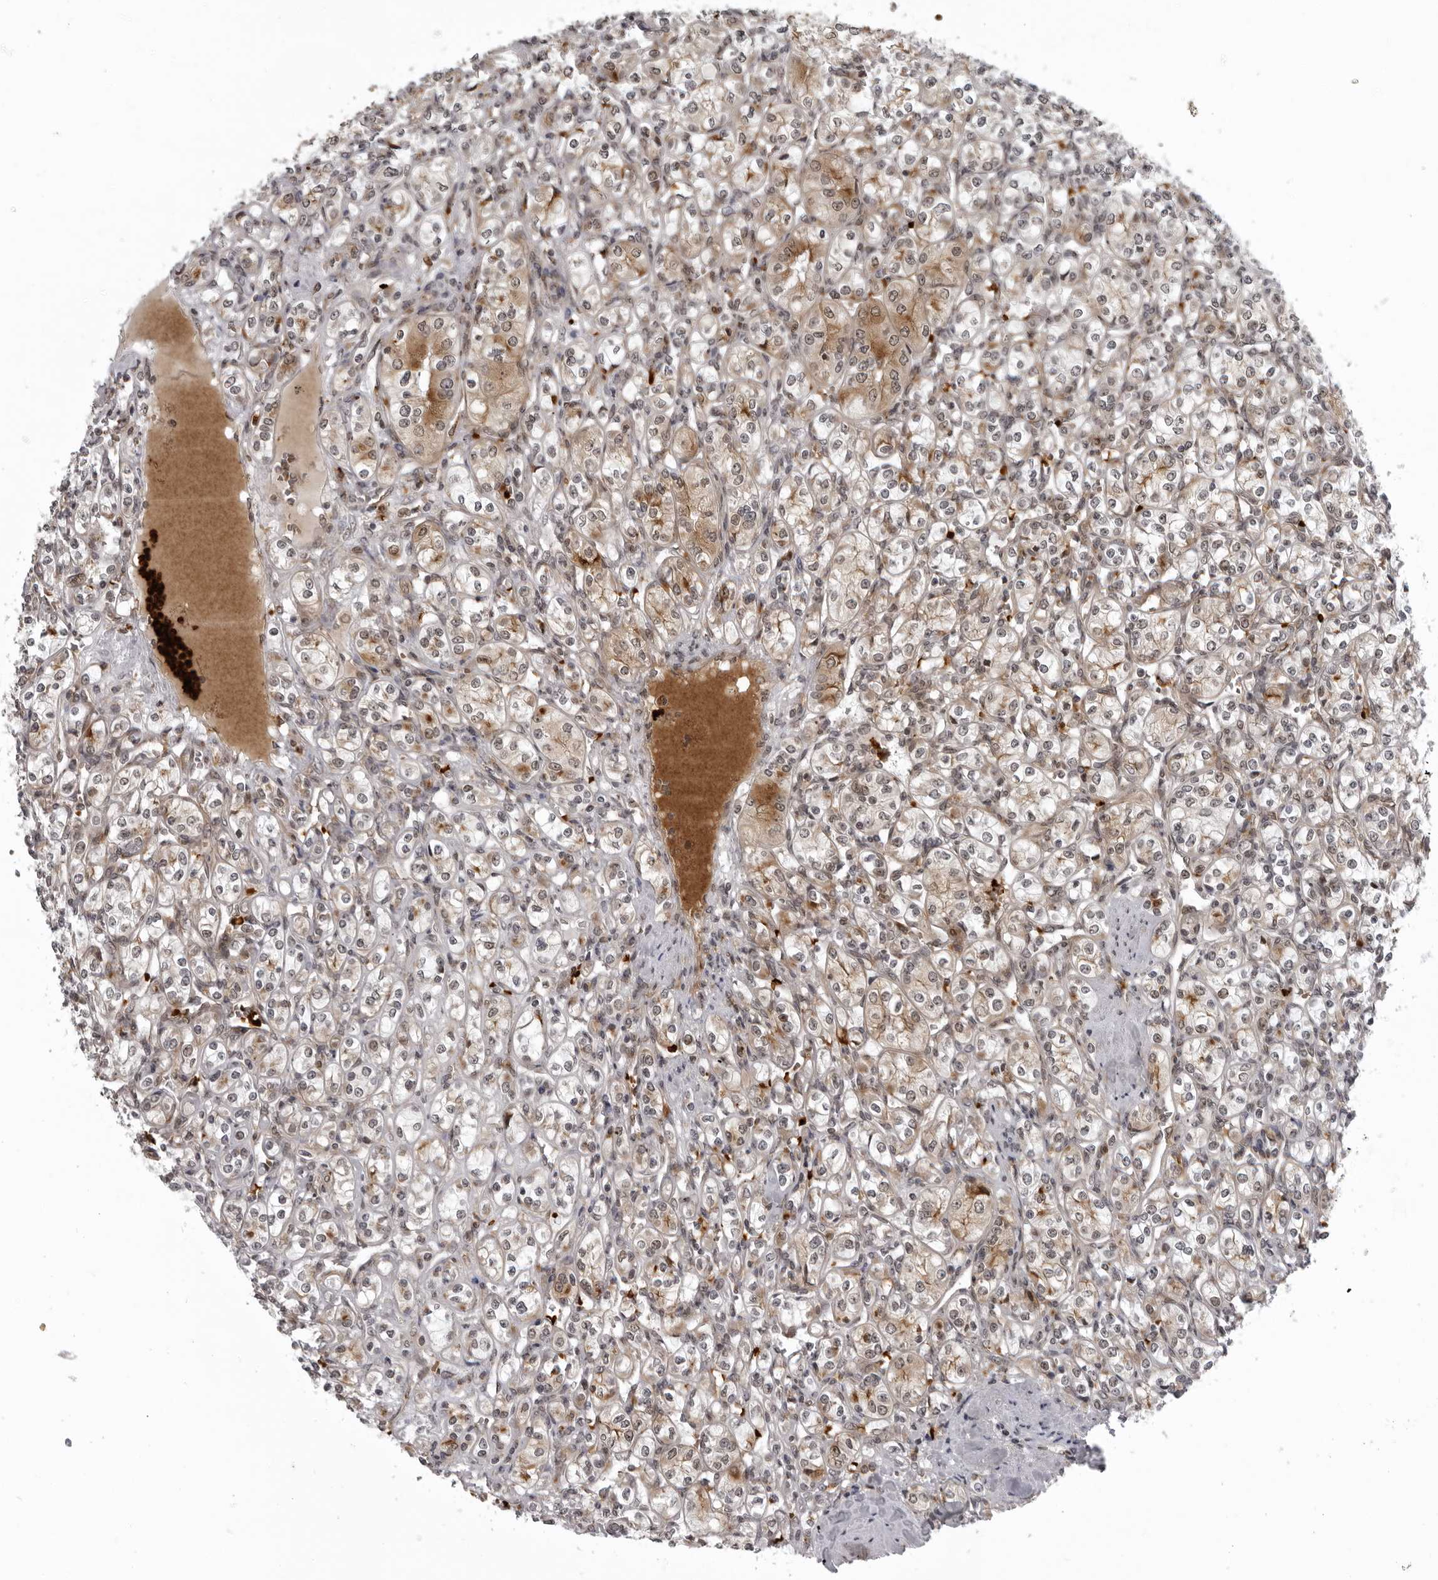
{"staining": {"intensity": "moderate", "quantity": ">75%", "location": "cytoplasmic/membranous"}, "tissue": "renal cancer", "cell_type": "Tumor cells", "image_type": "cancer", "snomed": [{"axis": "morphology", "description": "Adenocarcinoma, NOS"}, {"axis": "topography", "description": "Kidney"}], "caption": "IHC of adenocarcinoma (renal) reveals medium levels of moderate cytoplasmic/membranous positivity in about >75% of tumor cells.", "gene": "THOP1", "patient": {"sex": "male", "age": 77}}